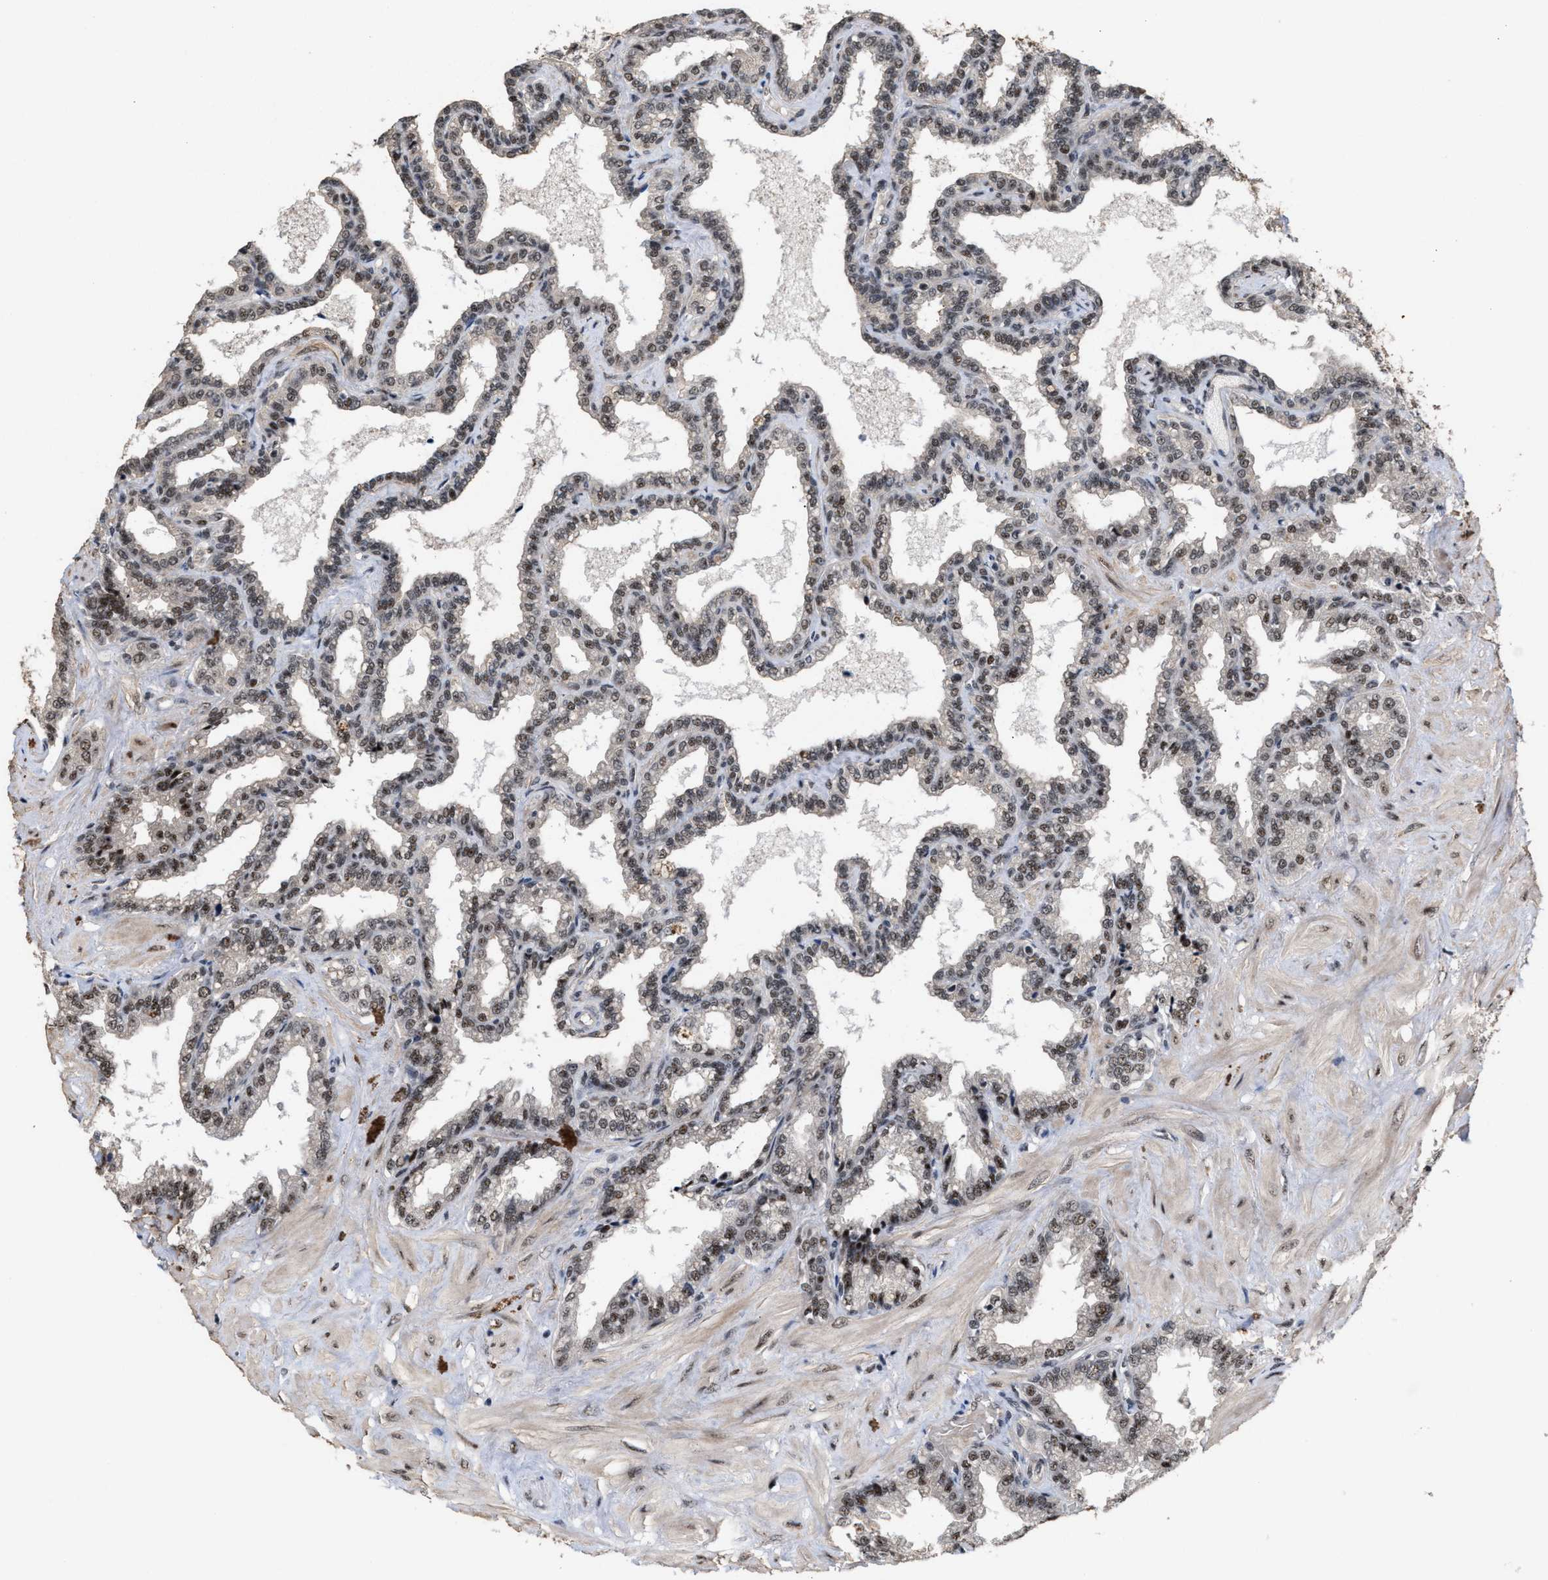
{"staining": {"intensity": "moderate", "quantity": ">75%", "location": "nuclear"}, "tissue": "seminal vesicle", "cell_type": "Glandular cells", "image_type": "normal", "snomed": [{"axis": "morphology", "description": "Normal tissue, NOS"}, {"axis": "topography", "description": "Seminal veicle"}], "caption": "Seminal vesicle stained for a protein displays moderate nuclear positivity in glandular cells. (brown staining indicates protein expression, while blue staining denotes nuclei).", "gene": "EIF4A3", "patient": {"sex": "male", "age": 46}}